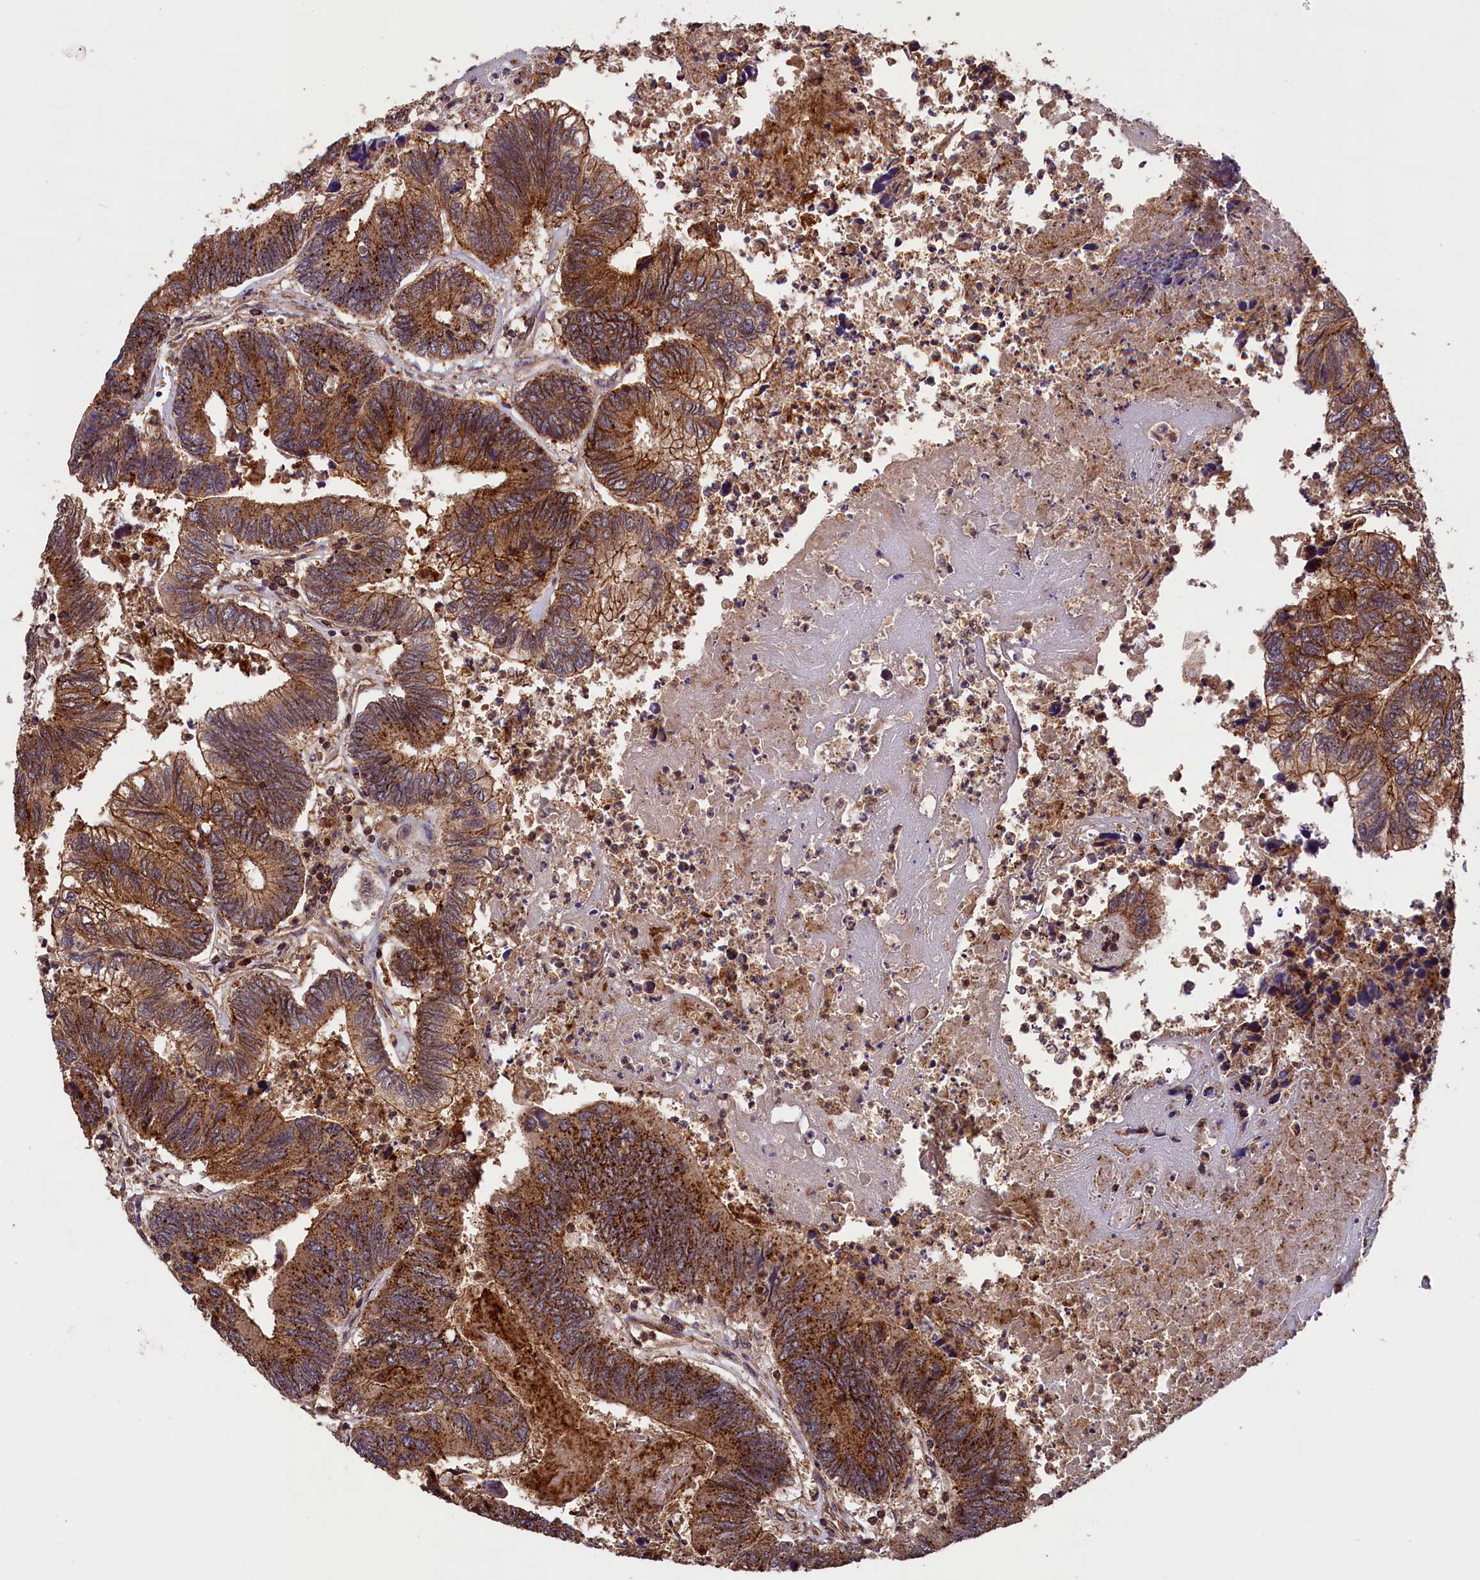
{"staining": {"intensity": "strong", "quantity": ">75%", "location": "cytoplasmic/membranous"}, "tissue": "colorectal cancer", "cell_type": "Tumor cells", "image_type": "cancer", "snomed": [{"axis": "morphology", "description": "Adenocarcinoma, NOS"}, {"axis": "topography", "description": "Colon"}], "caption": "Protein staining reveals strong cytoplasmic/membranous staining in approximately >75% of tumor cells in colorectal cancer (adenocarcinoma). (IHC, brightfield microscopy, high magnification).", "gene": "IST1", "patient": {"sex": "female", "age": 67}}